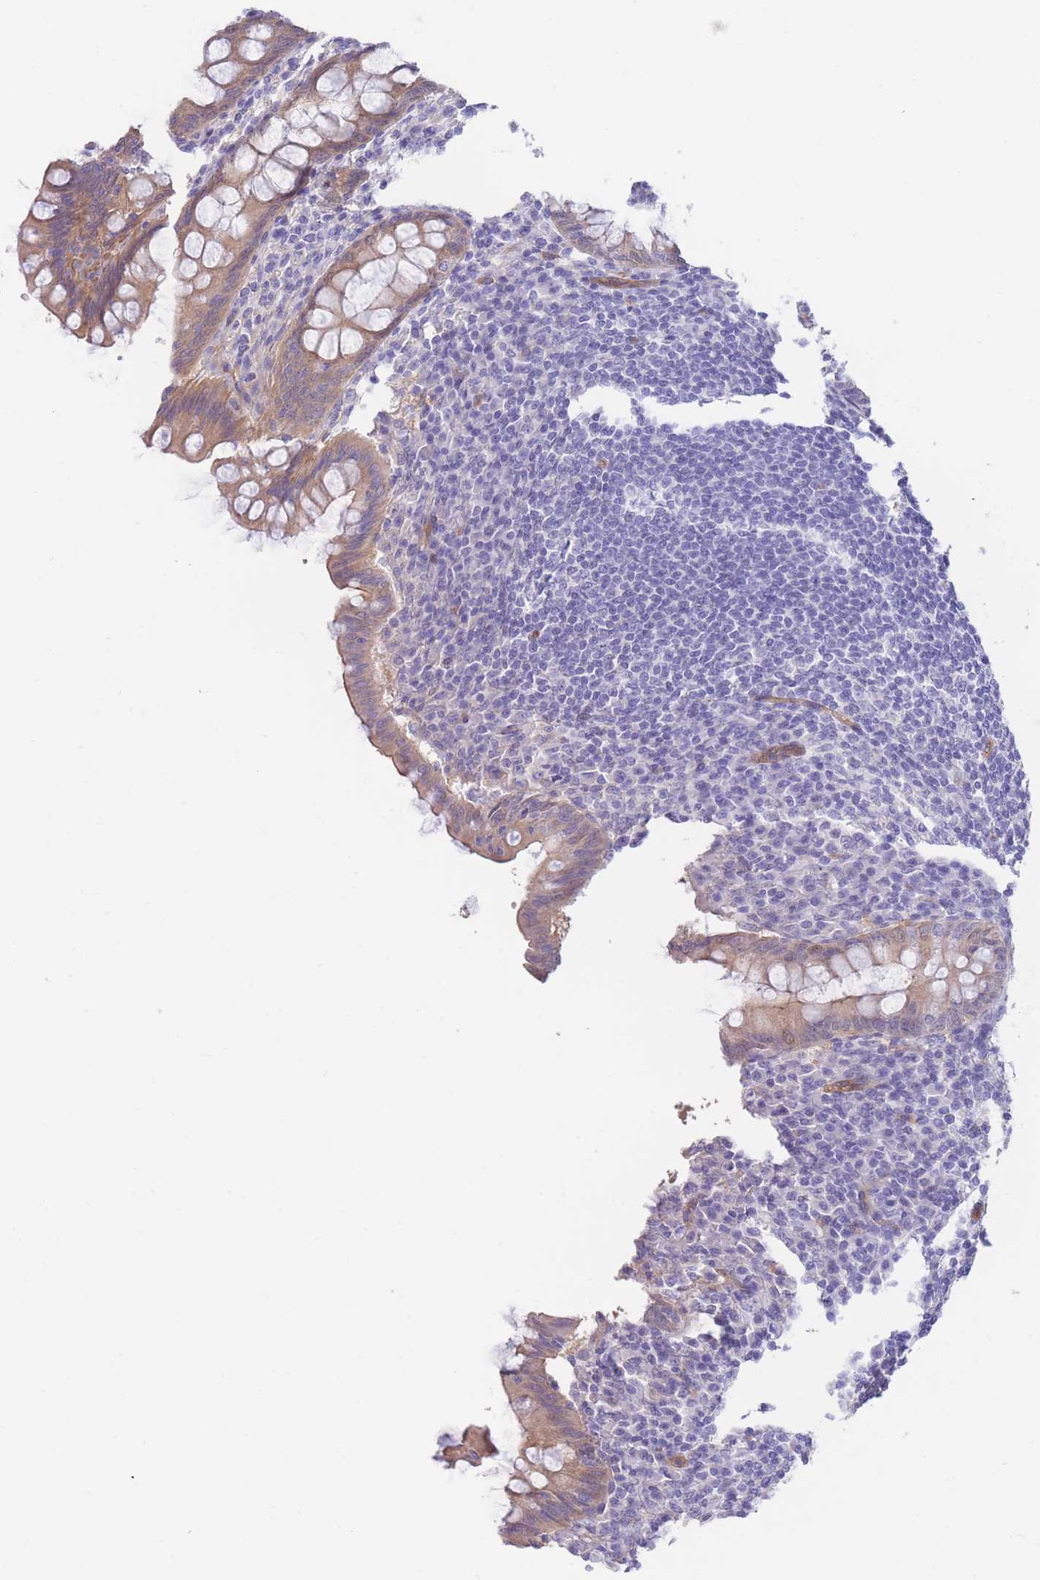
{"staining": {"intensity": "weak", "quantity": "25%-75%", "location": "cytoplasmic/membranous"}, "tissue": "appendix", "cell_type": "Glandular cells", "image_type": "normal", "snomed": [{"axis": "morphology", "description": "Normal tissue, NOS"}, {"axis": "topography", "description": "Appendix"}], "caption": "A photomicrograph showing weak cytoplasmic/membranous positivity in approximately 25%-75% of glandular cells in normal appendix, as visualized by brown immunohistochemical staining.", "gene": "SULT1A1", "patient": {"sex": "female", "age": 33}}